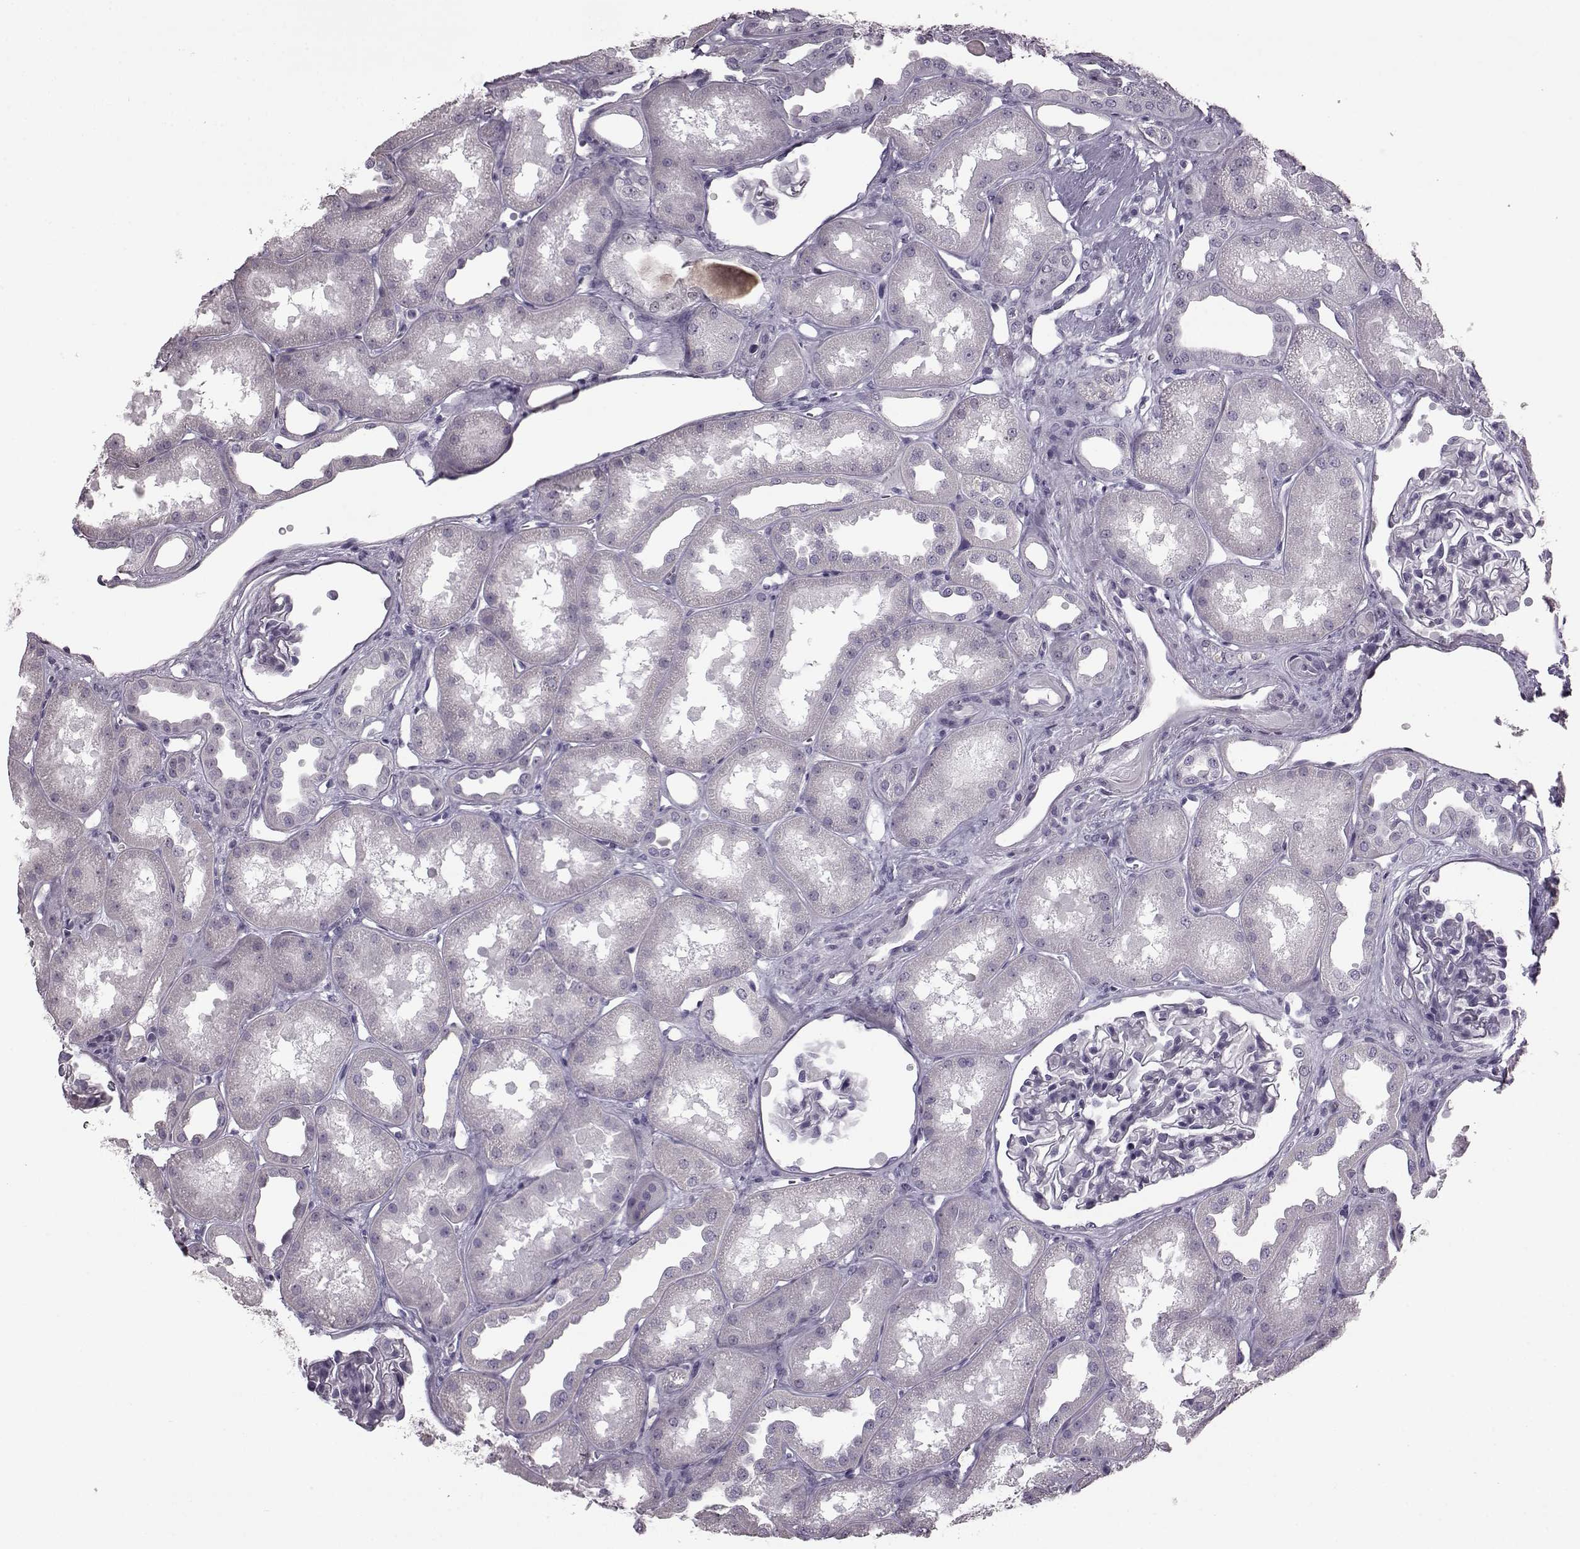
{"staining": {"intensity": "negative", "quantity": "none", "location": "none"}, "tissue": "kidney", "cell_type": "Cells in glomeruli", "image_type": "normal", "snomed": [{"axis": "morphology", "description": "Normal tissue, NOS"}, {"axis": "topography", "description": "Kidney"}], "caption": "IHC photomicrograph of benign kidney: kidney stained with DAB exhibits no significant protein positivity in cells in glomeruli. (DAB IHC with hematoxylin counter stain).", "gene": "PRPH2", "patient": {"sex": "male", "age": 61}}